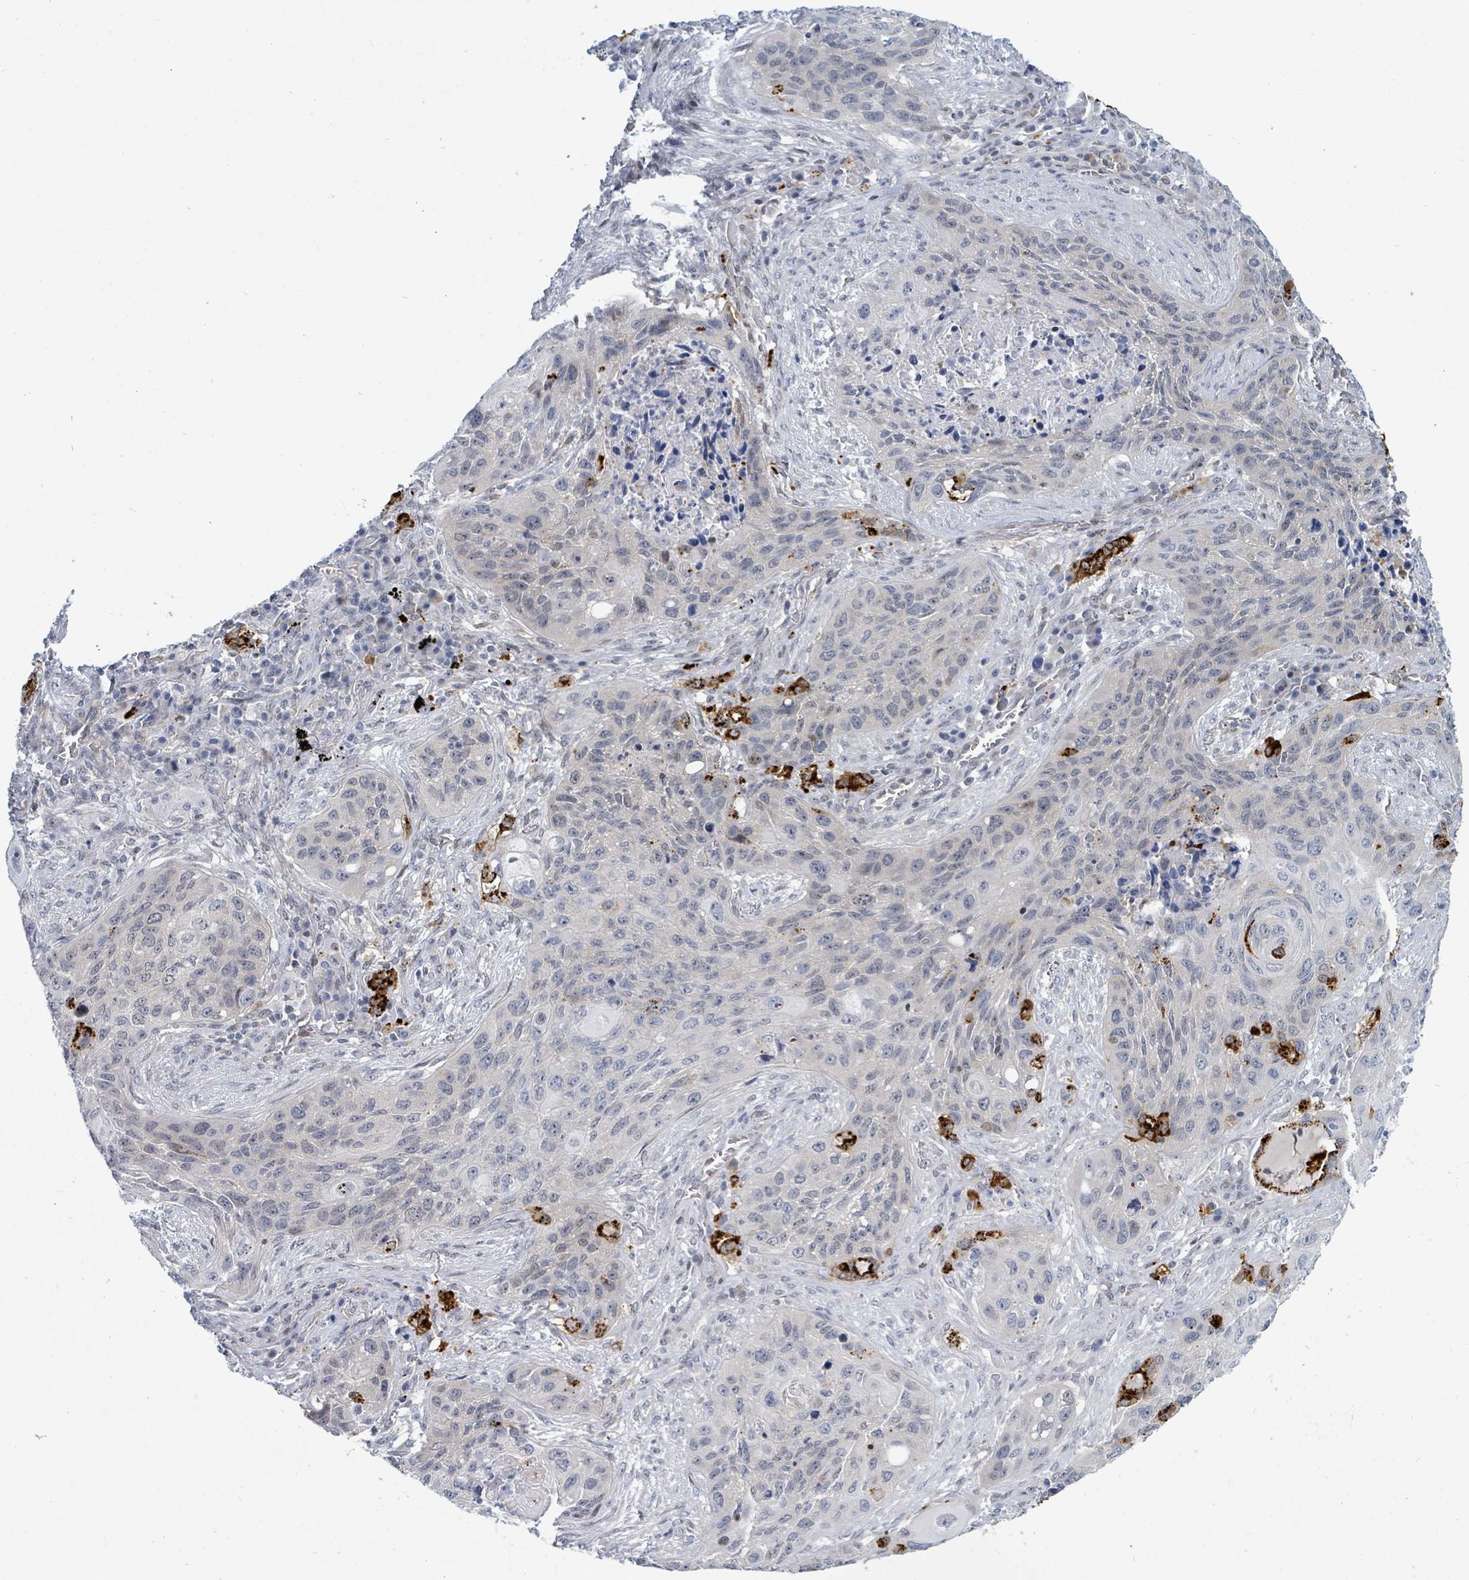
{"staining": {"intensity": "negative", "quantity": "none", "location": "none"}, "tissue": "lung cancer", "cell_type": "Tumor cells", "image_type": "cancer", "snomed": [{"axis": "morphology", "description": "Squamous cell carcinoma, NOS"}, {"axis": "topography", "description": "Lung"}], "caption": "Immunohistochemical staining of squamous cell carcinoma (lung) reveals no significant positivity in tumor cells.", "gene": "SUMO4", "patient": {"sex": "female", "age": 63}}